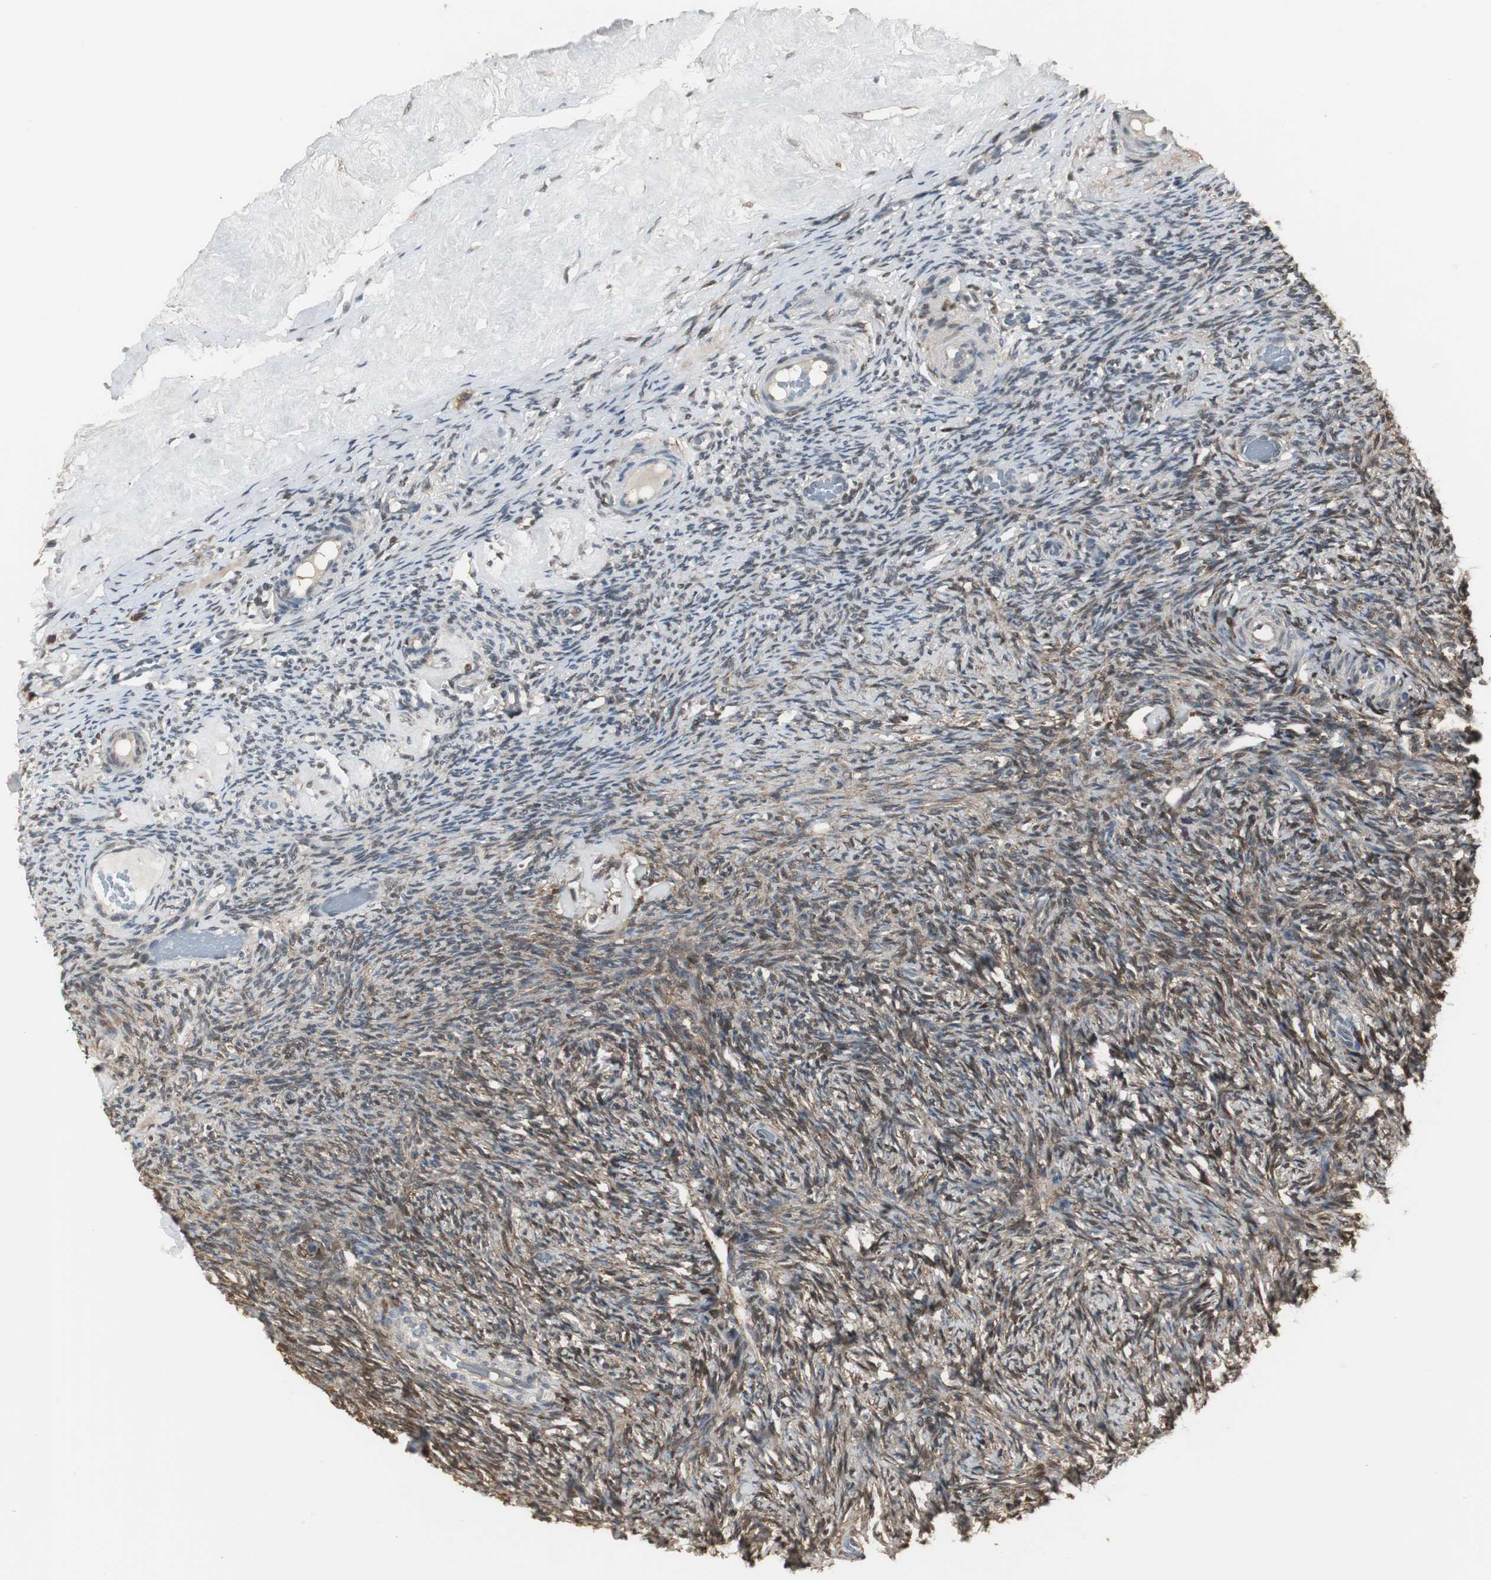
{"staining": {"intensity": "moderate", "quantity": ">75%", "location": "cytoplasmic/membranous"}, "tissue": "ovary", "cell_type": "Follicle cells", "image_type": "normal", "snomed": [{"axis": "morphology", "description": "Normal tissue, NOS"}, {"axis": "topography", "description": "Ovary"}], "caption": "Protein staining by IHC shows moderate cytoplasmic/membranous expression in approximately >75% of follicle cells in benign ovary. Using DAB (brown) and hematoxylin (blue) stains, captured at high magnification using brightfield microscopy.", "gene": "PLIN3", "patient": {"sex": "female", "age": 60}}